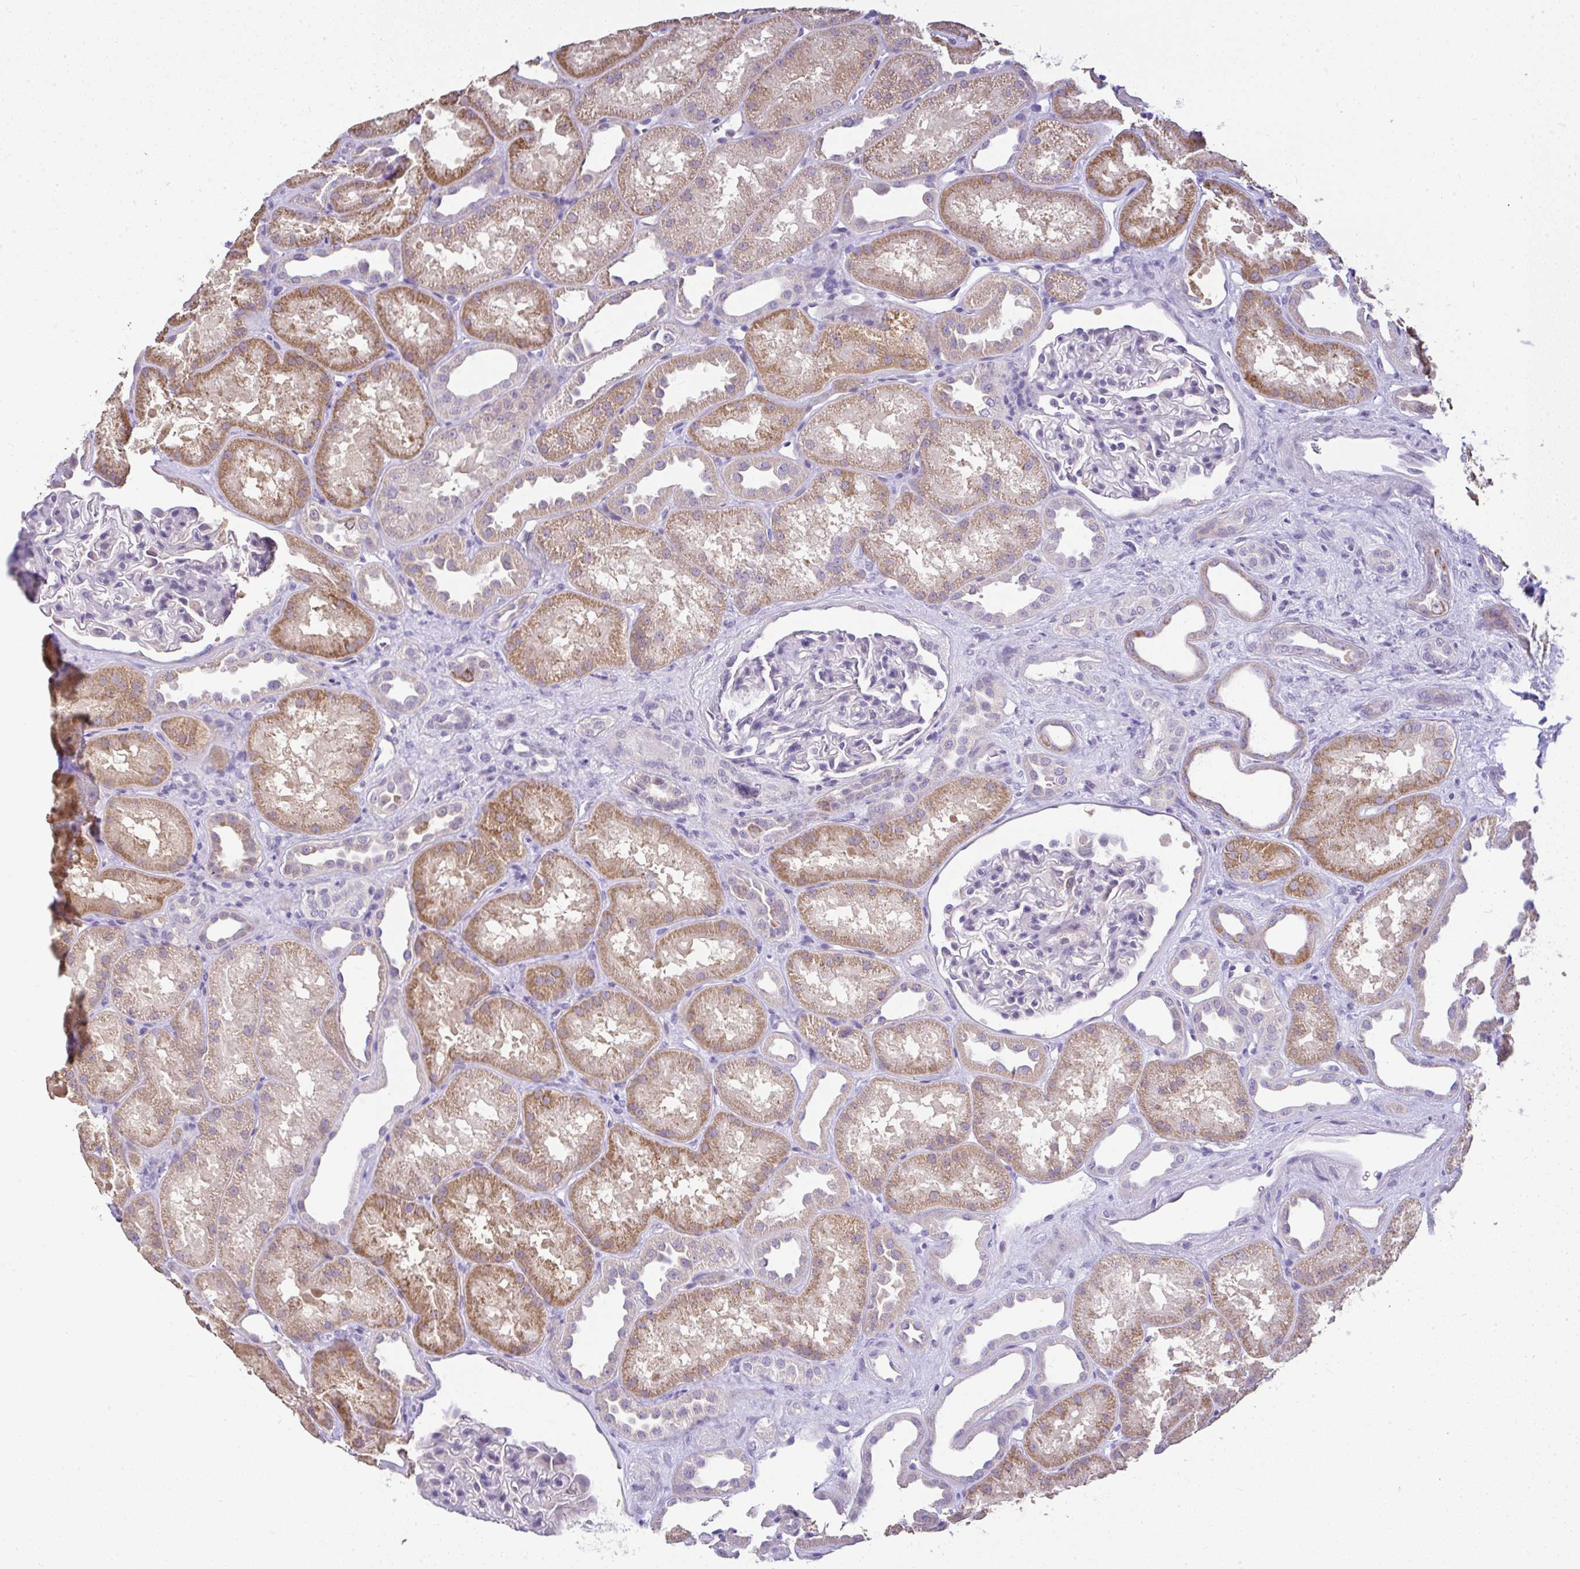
{"staining": {"intensity": "negative", "quantity": "none", "location": "none"}, "tissue": "kidney", "cell_type": "Cells in glomeruli", "image_type": "normal", "snomed": [{"axis": "morphology", "description": "Normal tissue, NOS"}, {"axis": "topography", "description": "Kidney"}], "caption": "The immunohistochemistry image has no significant positivity in cells in glomeruli of kidney.", "gene": "CTU1", "patient": {"sex": "male", "age": 61}}